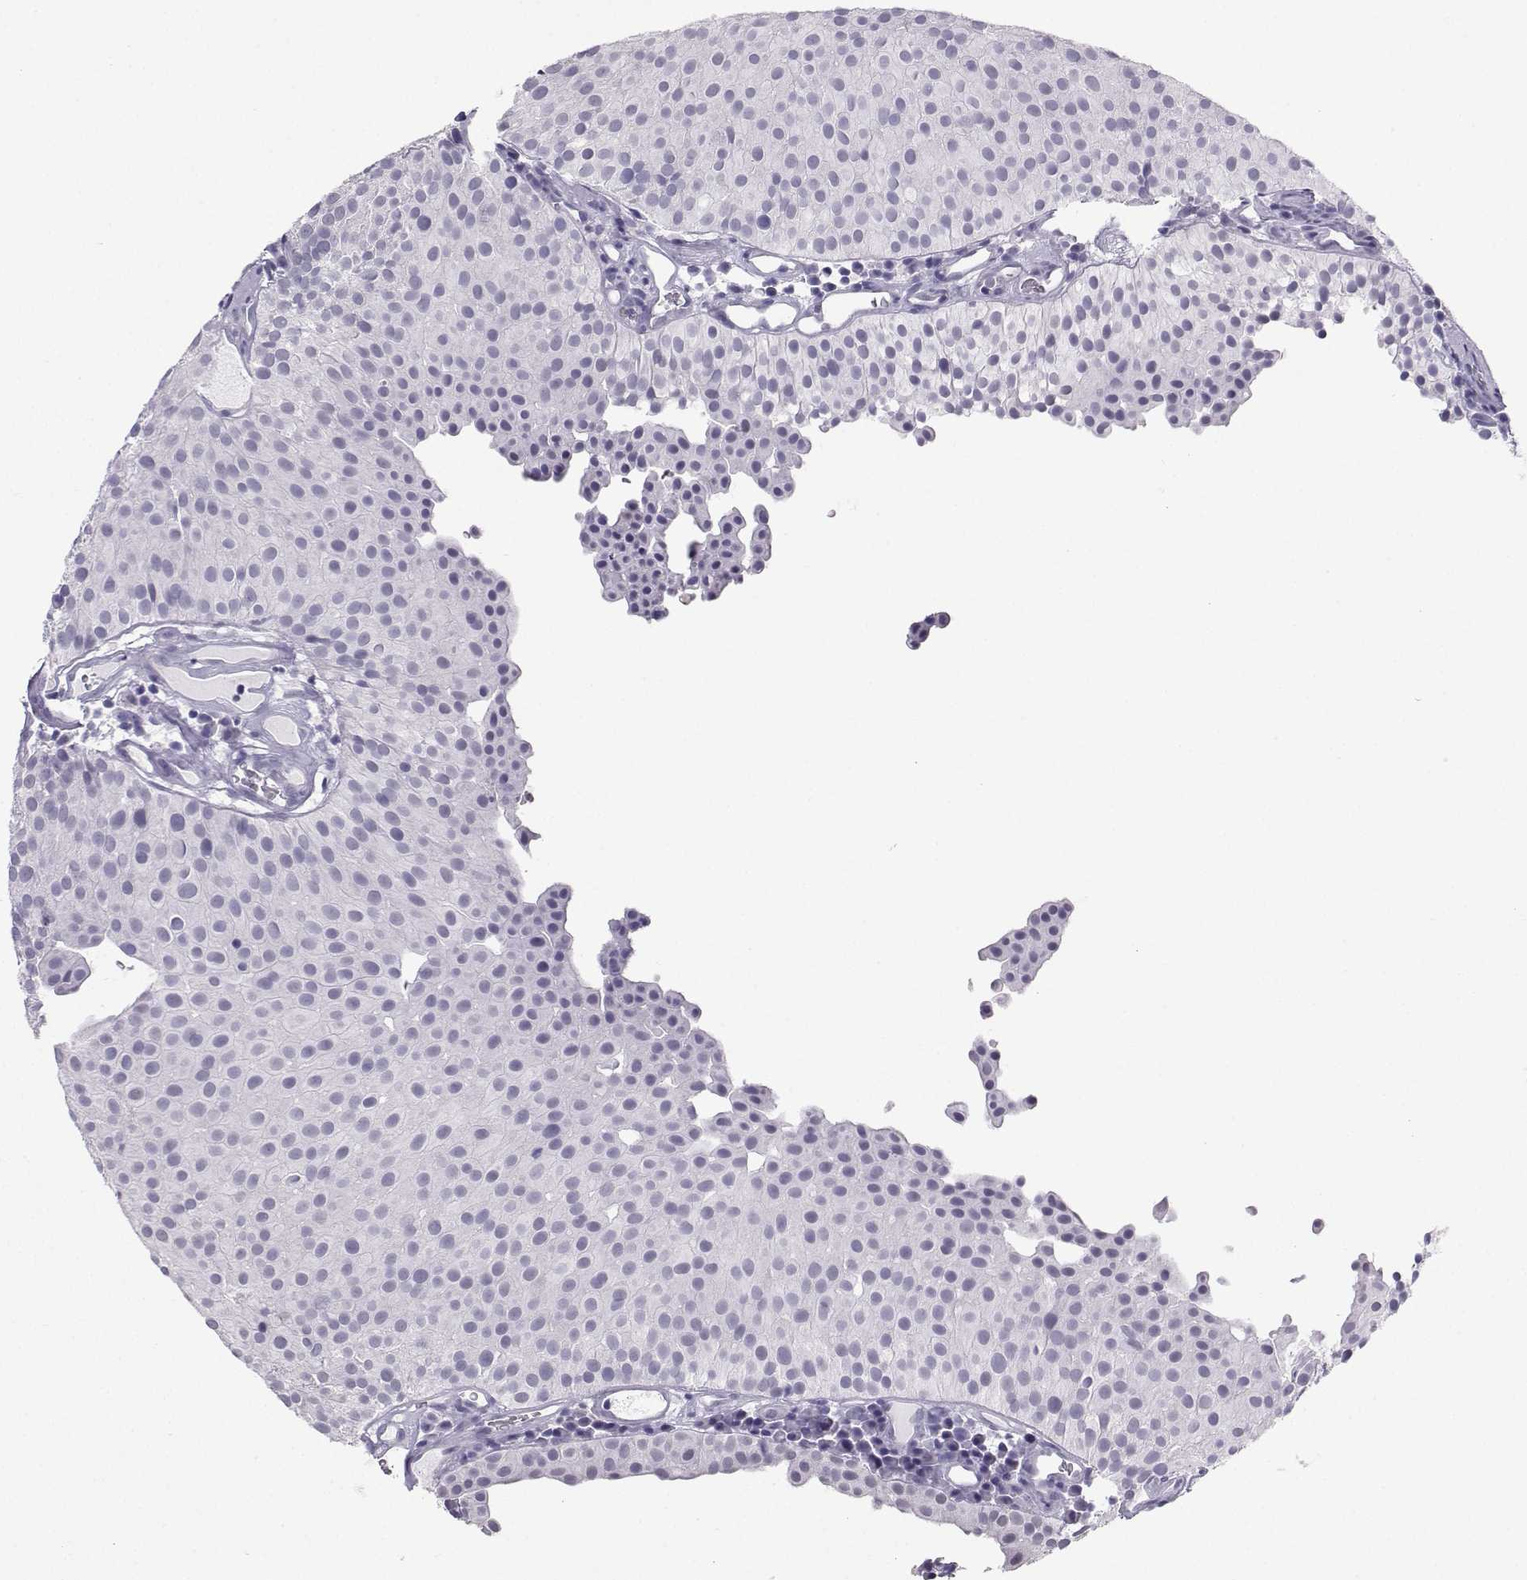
{"staining": {"intensity": "negative", "quantity": "none", "location": "none"}, "tissue": "urothelial cancer", "cell_type": "Tumor cells", "image_type": "cancer", "snomed": [{"axis": "morphology", "description": "Urothelial carcinoma, Low grade"}, {"axis": "topography", "description": "Urinary bladder"}], "caption": "A photomicrograph of human urothelial cancer is negative for staining in tumor cells.", "gene": "TEDC2", "patient": {"sex": "female", "age": 87}}